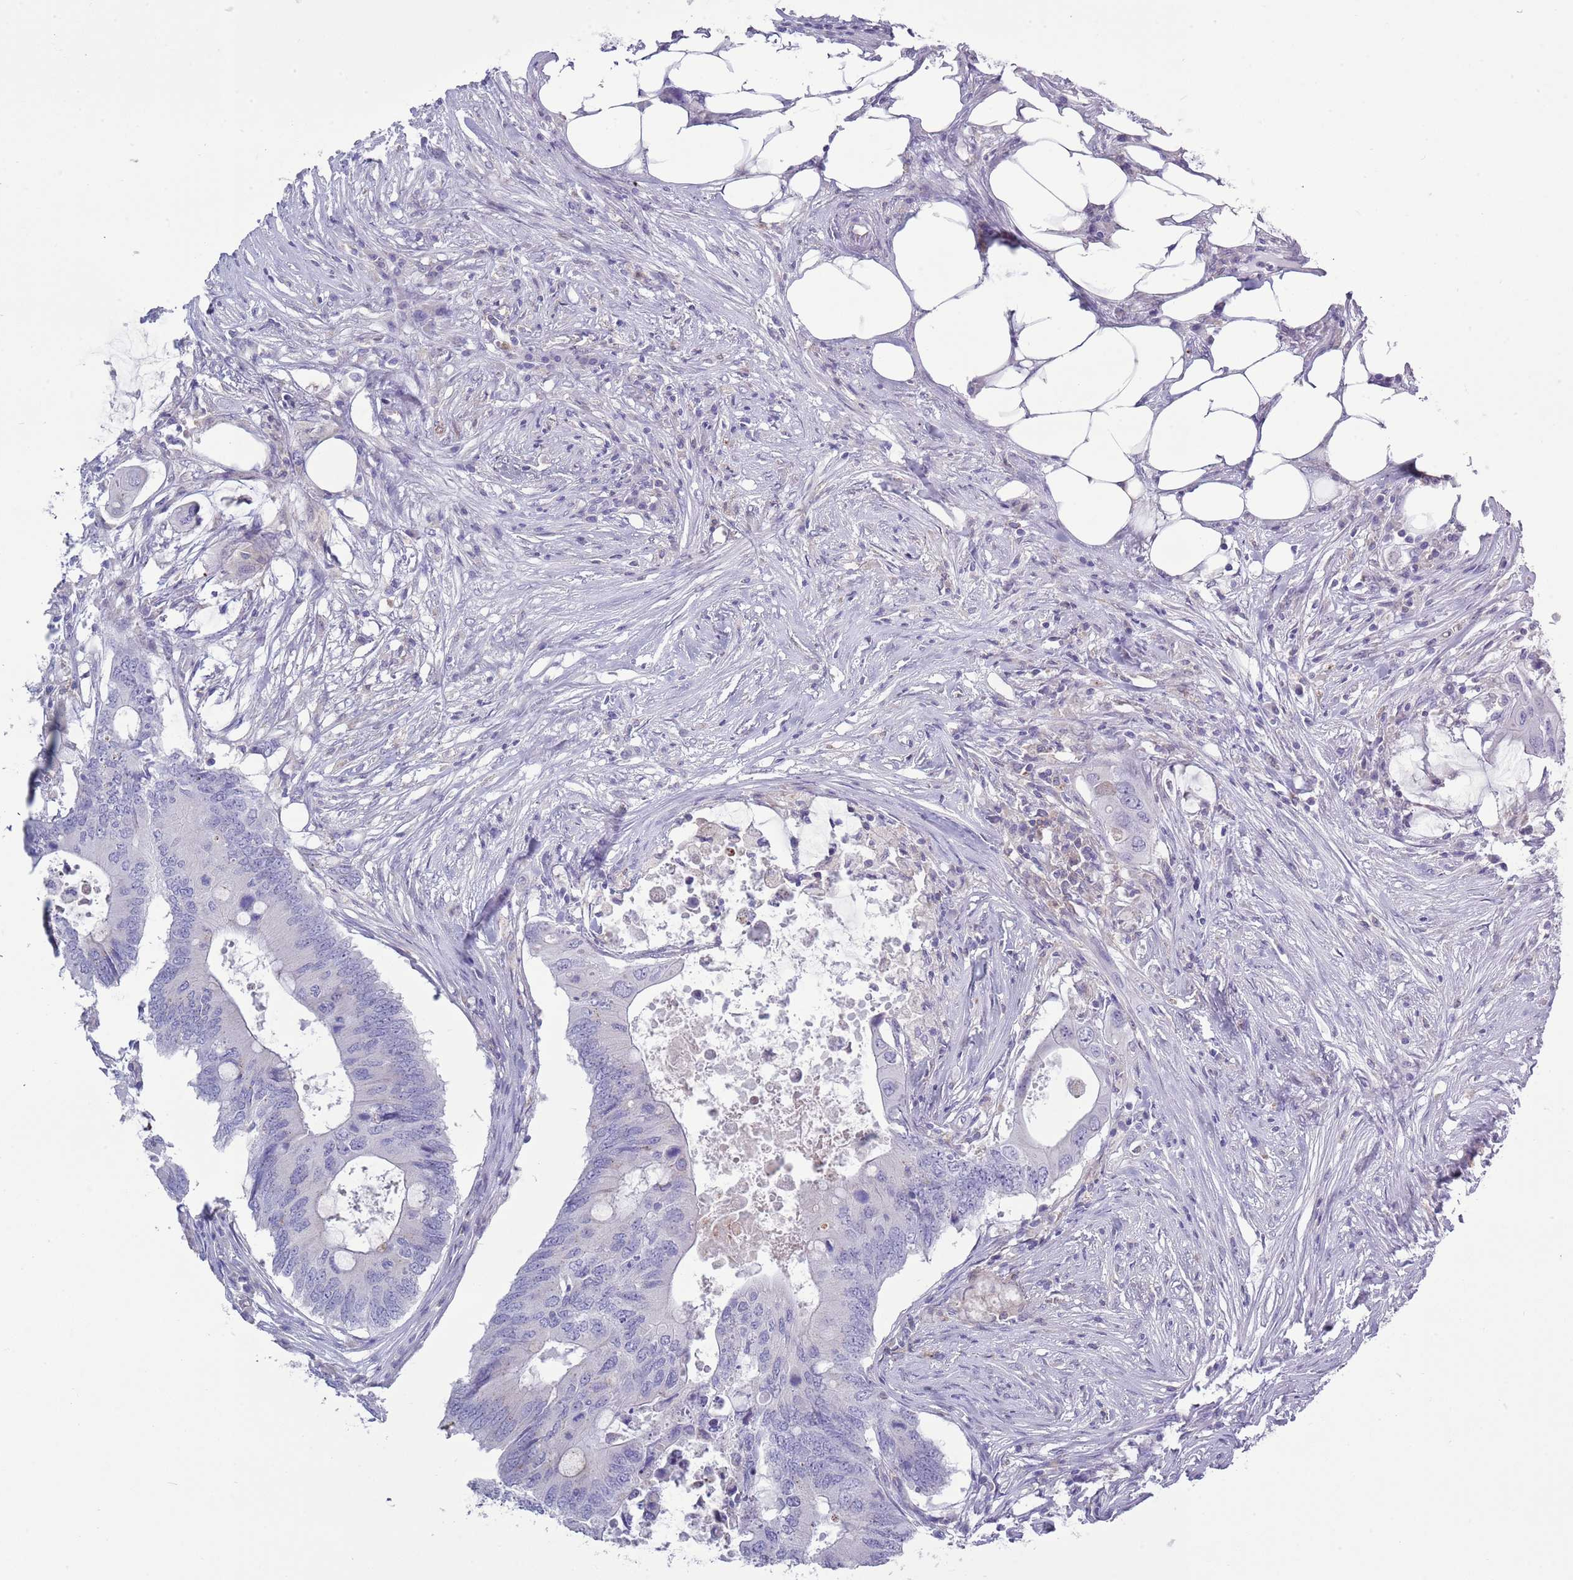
{"staining": {"intensity": "negative", "quantity": "none", "location": "none"}, "tissue": "colorectal cancer", "cell_type": "Tumor cells", "image_type": "cancer", "snomed": [{"axis": "morphology", "description": "Adenocarcinoma, NOS"}, {"axis": "topography", "description": "Colon"}], "caption": "This is an immunohistochemistry micrograph of human colorectal adenocarcinoma. There is no expression in tumor cells.", "gene": "ACSBG1", "patient": {"sex": "male", "age": 71}}